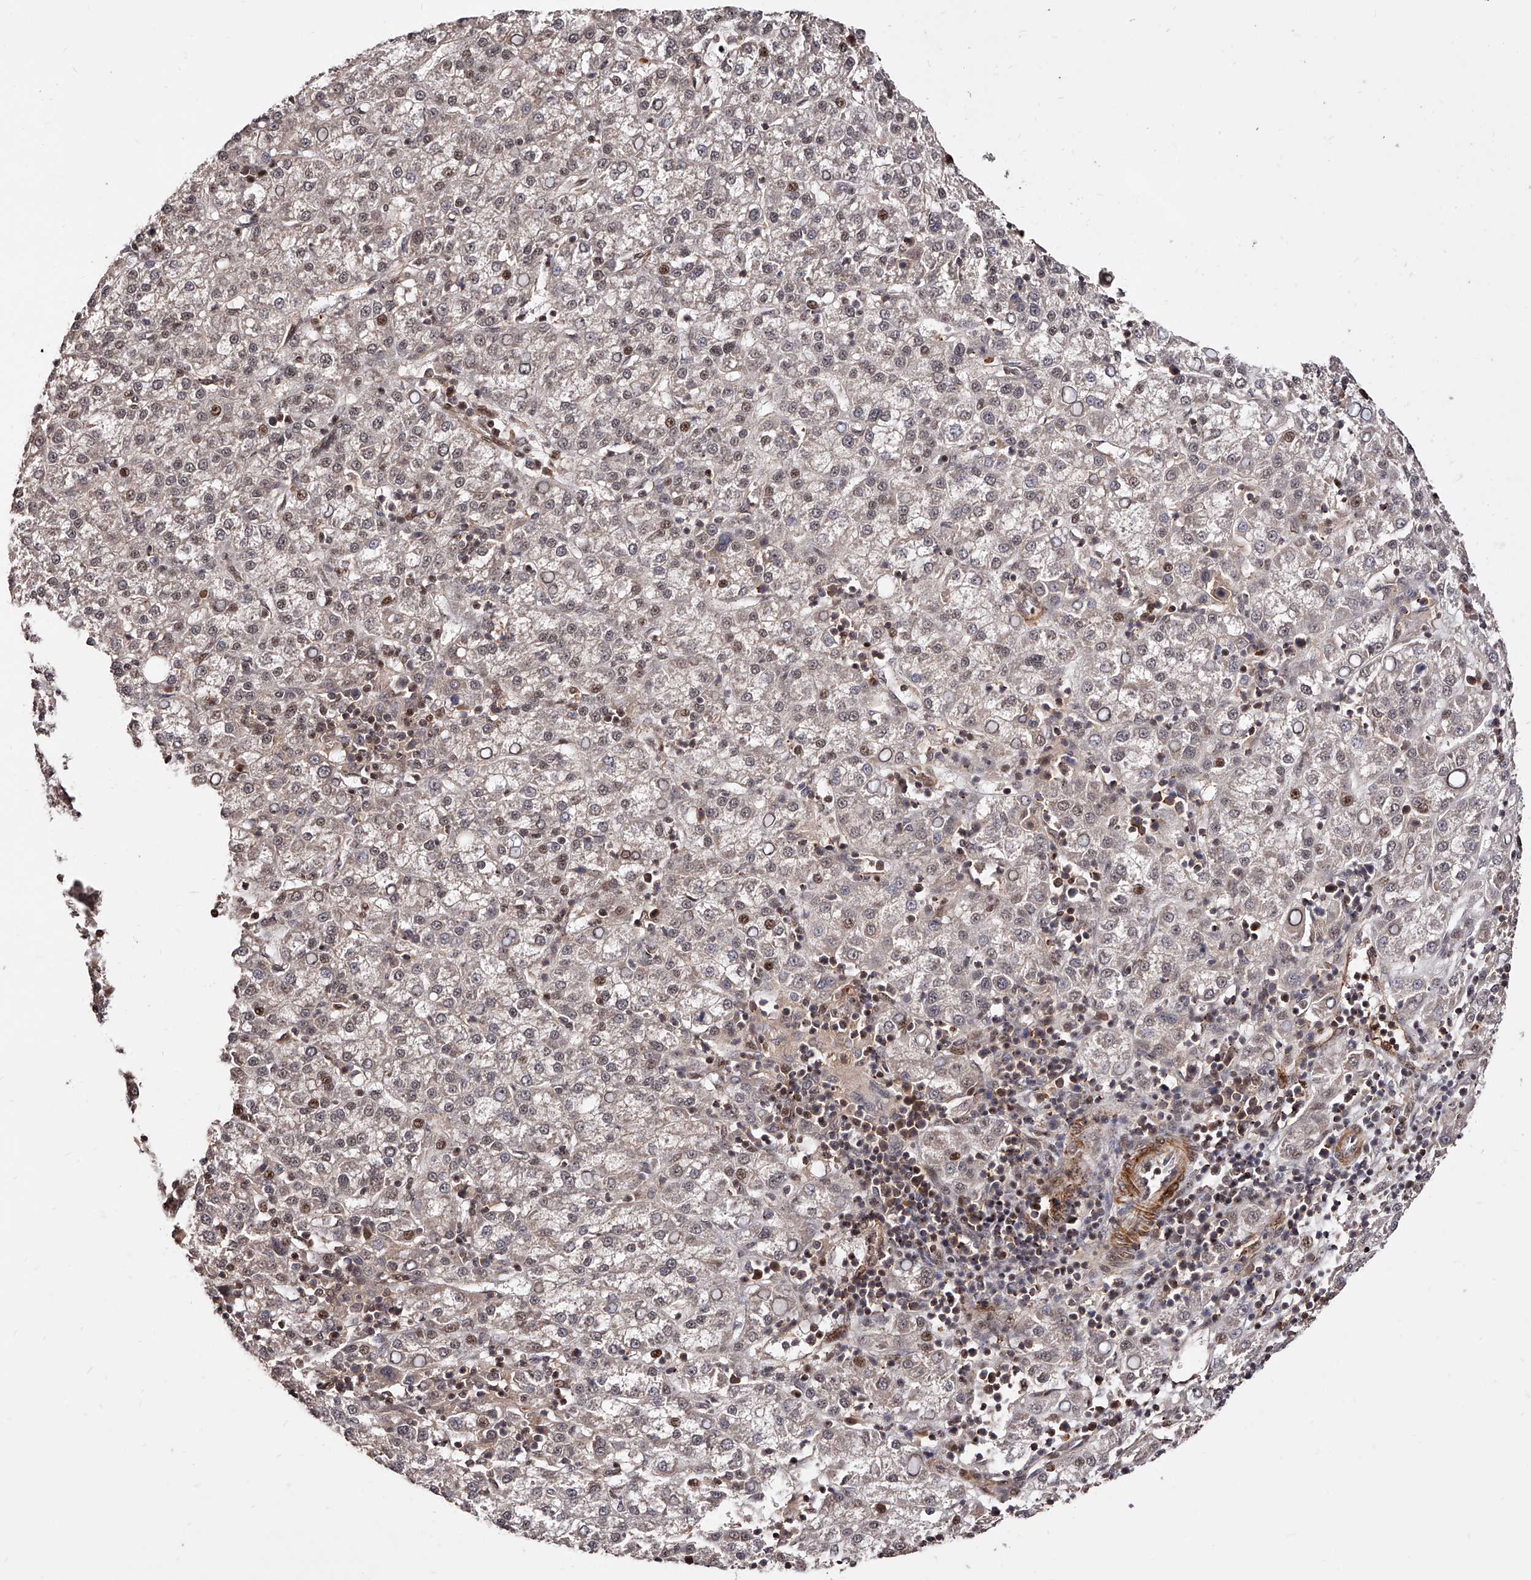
{"staining": {"intensity": "moderate", "quantity": "<25%", "location": "nuclear"}, "tissue": "liver cancer", "cell_type": "Tumor cells", "image_type": "cancer", "snomed": [{"axis": "morphology", "description": "Carcinoma, Hepatocellular, NOS"}, {"axis": "topography", "description": "Liver"}], "caption": "A micrograph of human hepatocellular carcinoma (liver) stained for a protein reveals moderate nuclear brown staining in tumor cells. Nuclei are stained in blue.", "gene": "CUL7", "patient": {"sex": "female", "age": 58}}